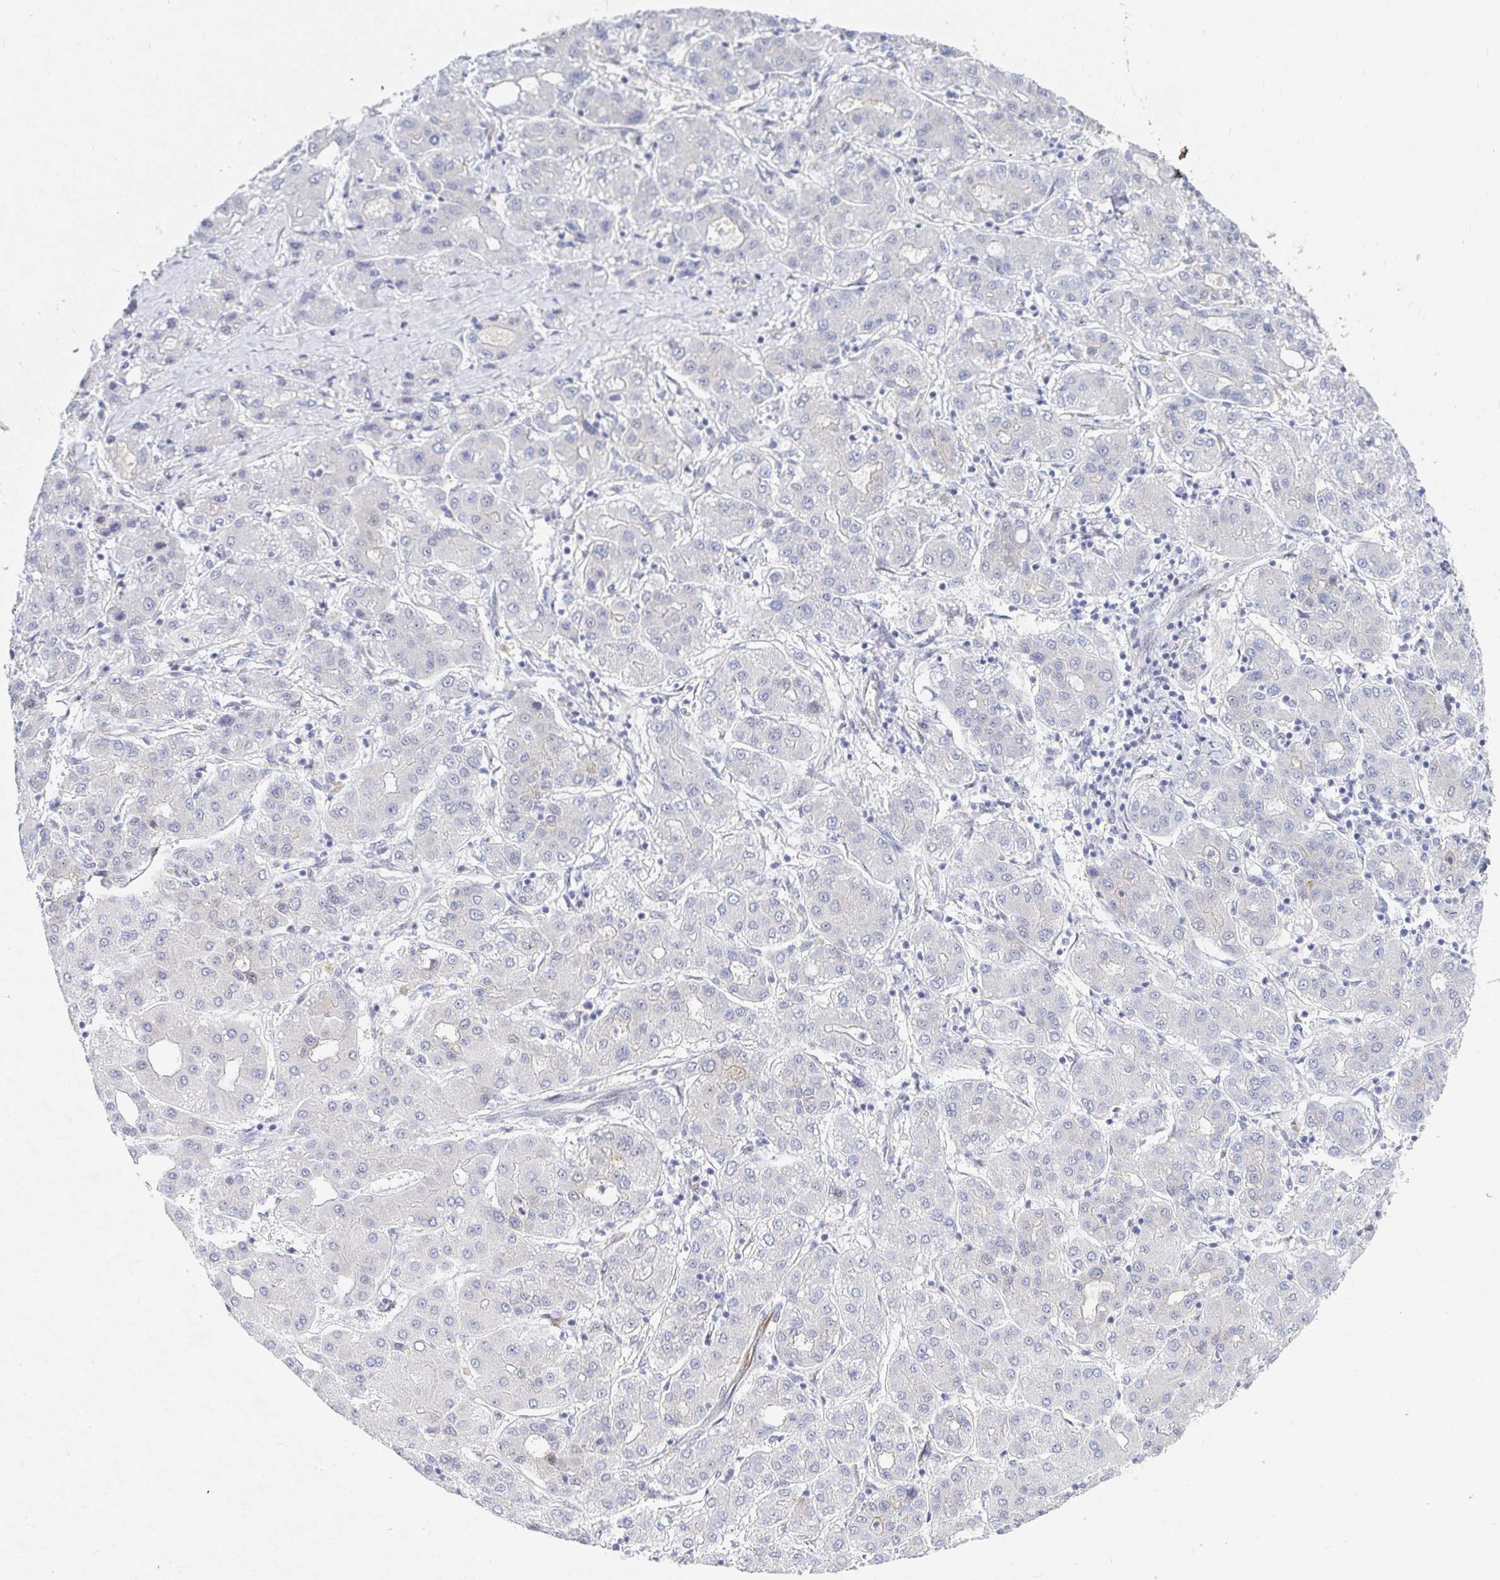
{"staining": {"intensity": "negative", "quantity": "none", "location": "none"}, "tissue": "liver cancer", "cell_type": "Tumor cells", "image_type": "cancer", "snomed": [{"axis": "morphology", "description": "Carcinoma, Hepatocellular, NOS"}, {"axis": "topography", "description": "Liver"}], "caption": "Liver hepatocellular carcinoma stained for a protein using immunohistochemistry reveals no staining tumor cells.", "gene": "COL28A1", "patient": {"sex": "male", "age": 65}}